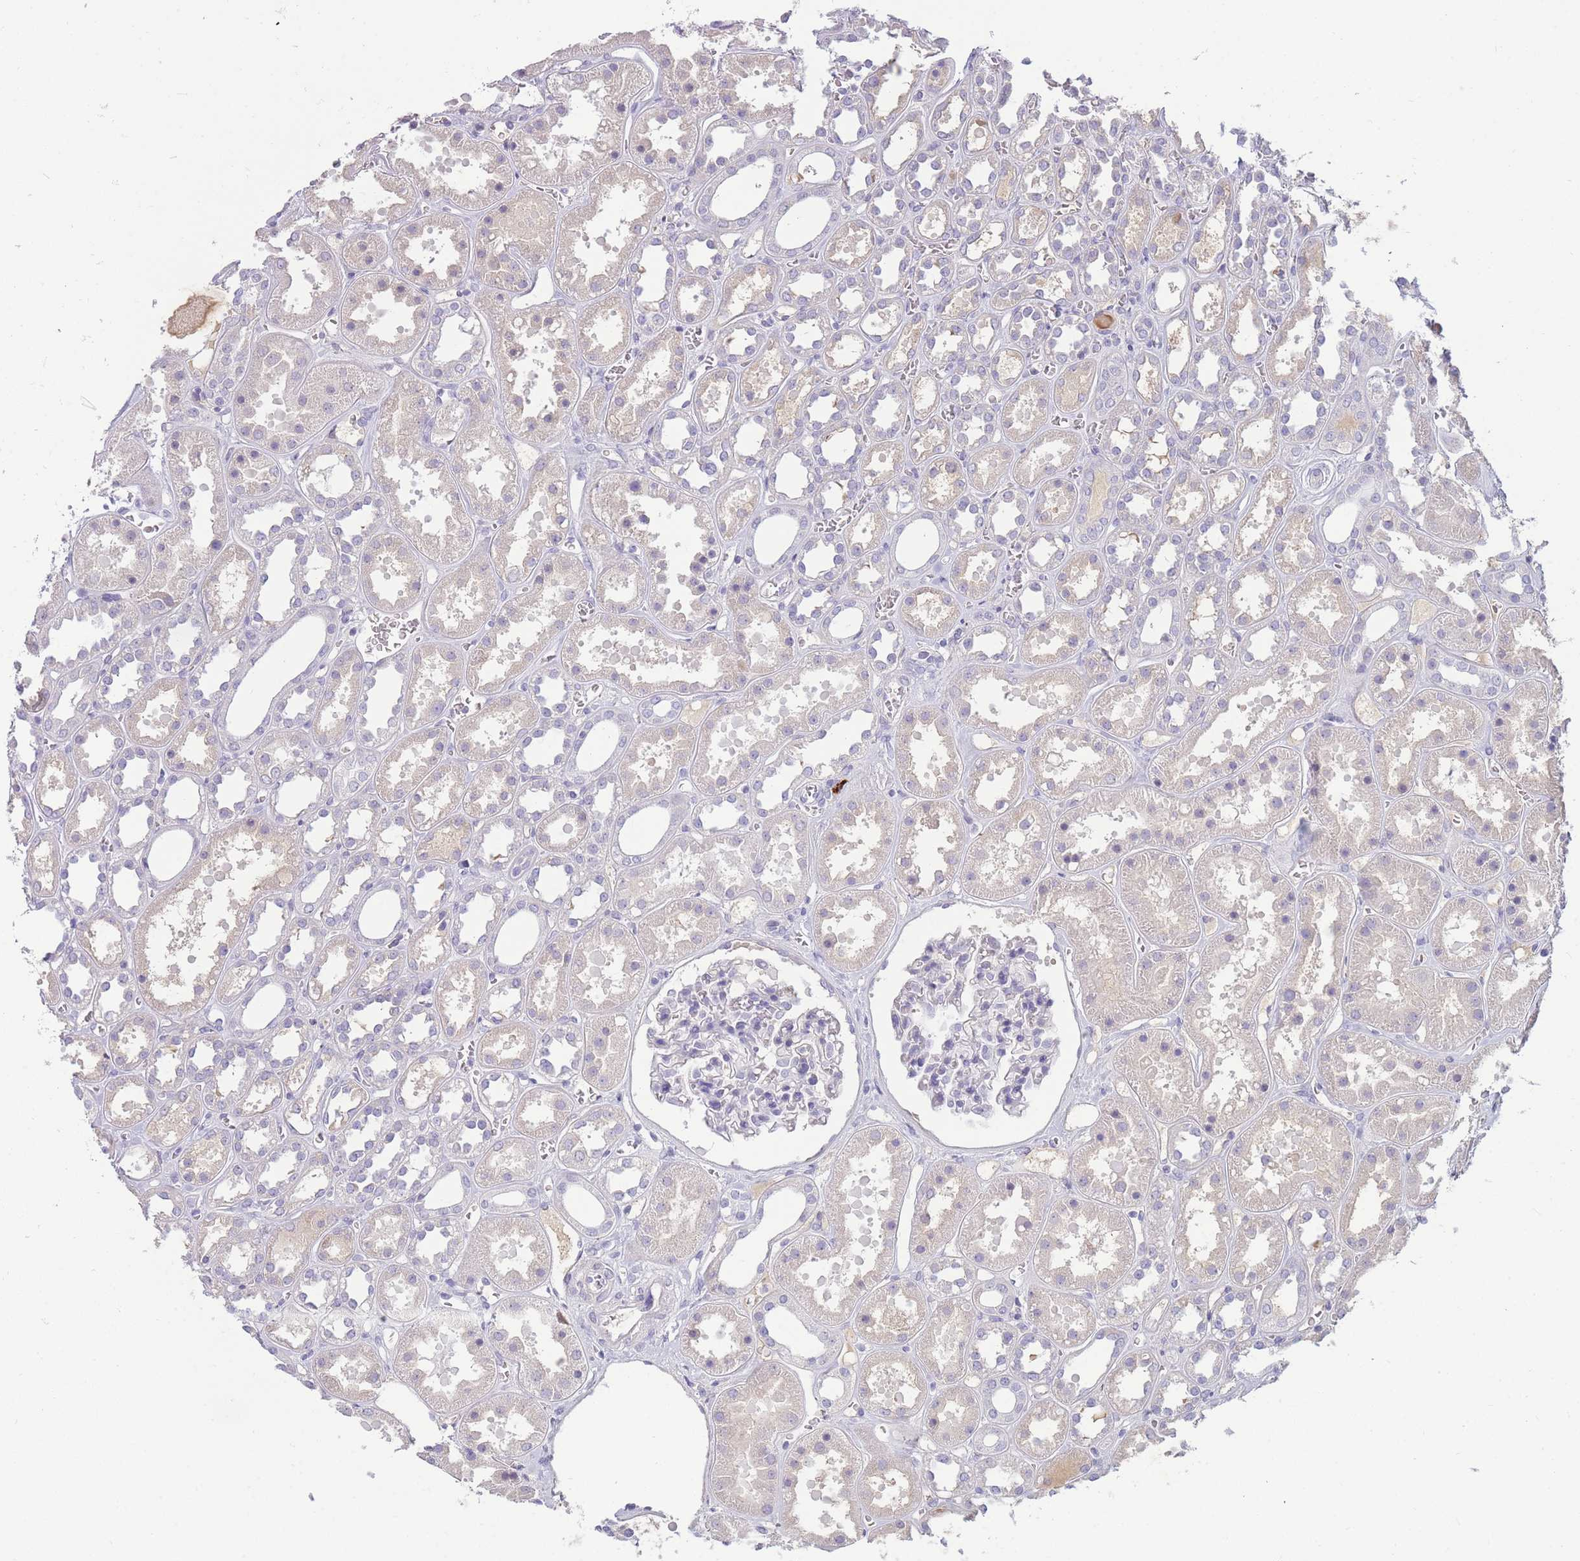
{"staining": {"intensity": "negative", "quantity": "none", "location": "none"}, "tissue": "kidney", "cell_type": "Cells in glomeruli", "image_type": "normal", "snomed": [{"axis": "morphology", "description": "Normal tissue, NOS"}, {"axis": "topography", "description": "Kidney"}], "caption": "Human kidney stained for a protein using immunohistochemistry (IHC) shows no staining in cells in glomeruli.", "gene": "TPSD1", "patient": {"sex": "female", "age": 41}}